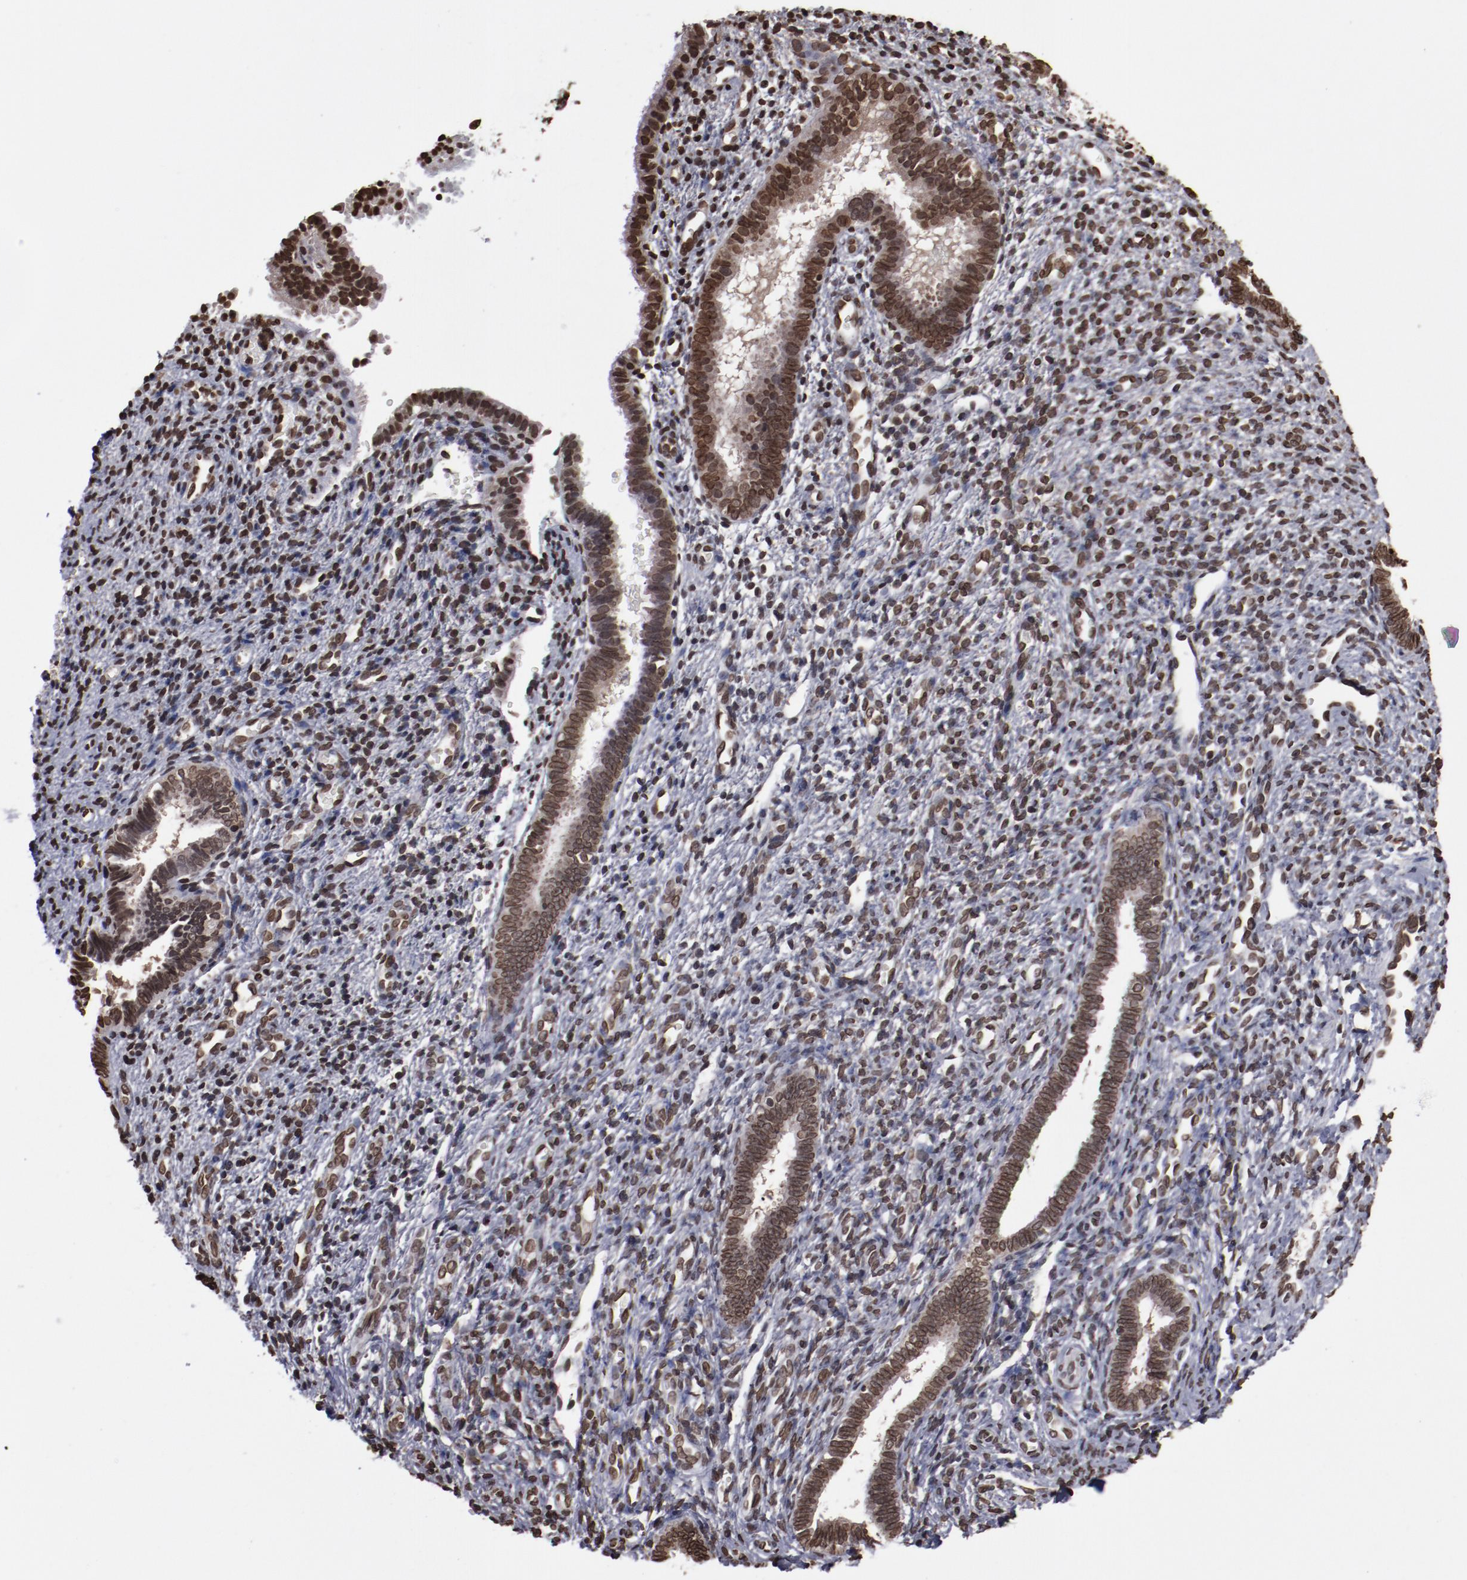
{"staining": {"intensity": "strong", "quantity": ">75%", "location": "nuclear"}, "tissue": "endometrium", "cell_type": "Cells in endometrial stroma", "image_type": "normal", "snomed": [{"axis": "morphology", "description": "Normal tissue, NOS"}, {"axis": "topography", "description": "Endometrium"}], "caption": "Protein staining by immunohistochemistry demonstrates strong nuclear positivity in approximately >75% of cells in endometrial stroma in normal endometrium. The protein is shown in brown color, while the nuclei are stained blue.", "gene": "AKT1", "patient": {"sex": "female", "age": 27}}